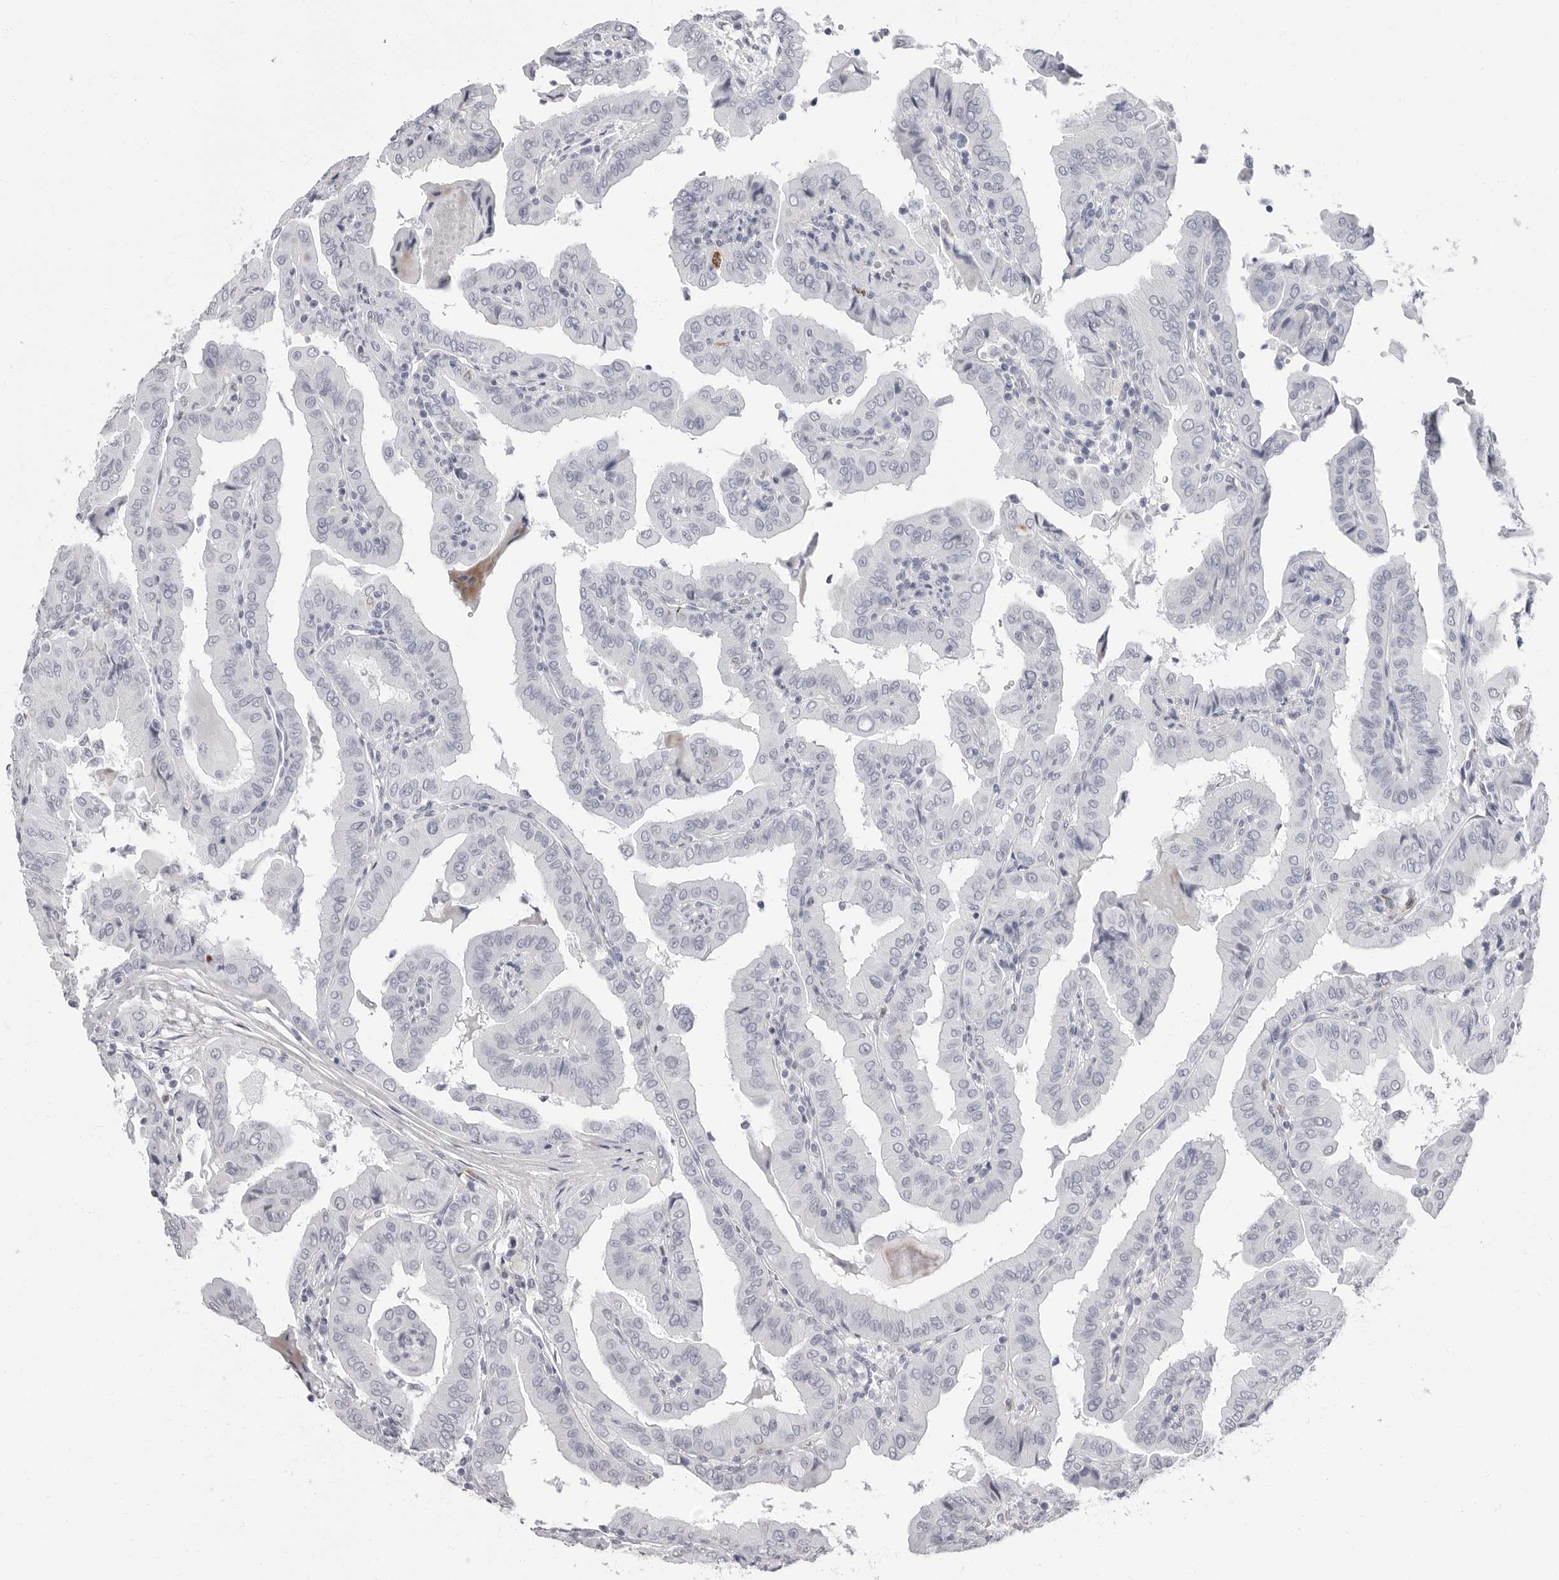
{"staining": {"intensity": "negative", "quantity": "none", "location": "none"}, "tissue": "thyroid cancer", "cell_type": "Tumor cells", "image_type": "cancer", "snomed": [{"axis": "morphology", "description": "Papillary adenocarcinoma, NOS"}, {"axis": "topography", "description": "Thyroid gland"}], "caption": "A high-resolution photomicrograph shows IHC staining of papillary adenocarcinoma (thyroid), which exhibits no significant expression in tumor cells.", "gene": "ERICH3", "patient": {"sex": "male", "age": 33}}